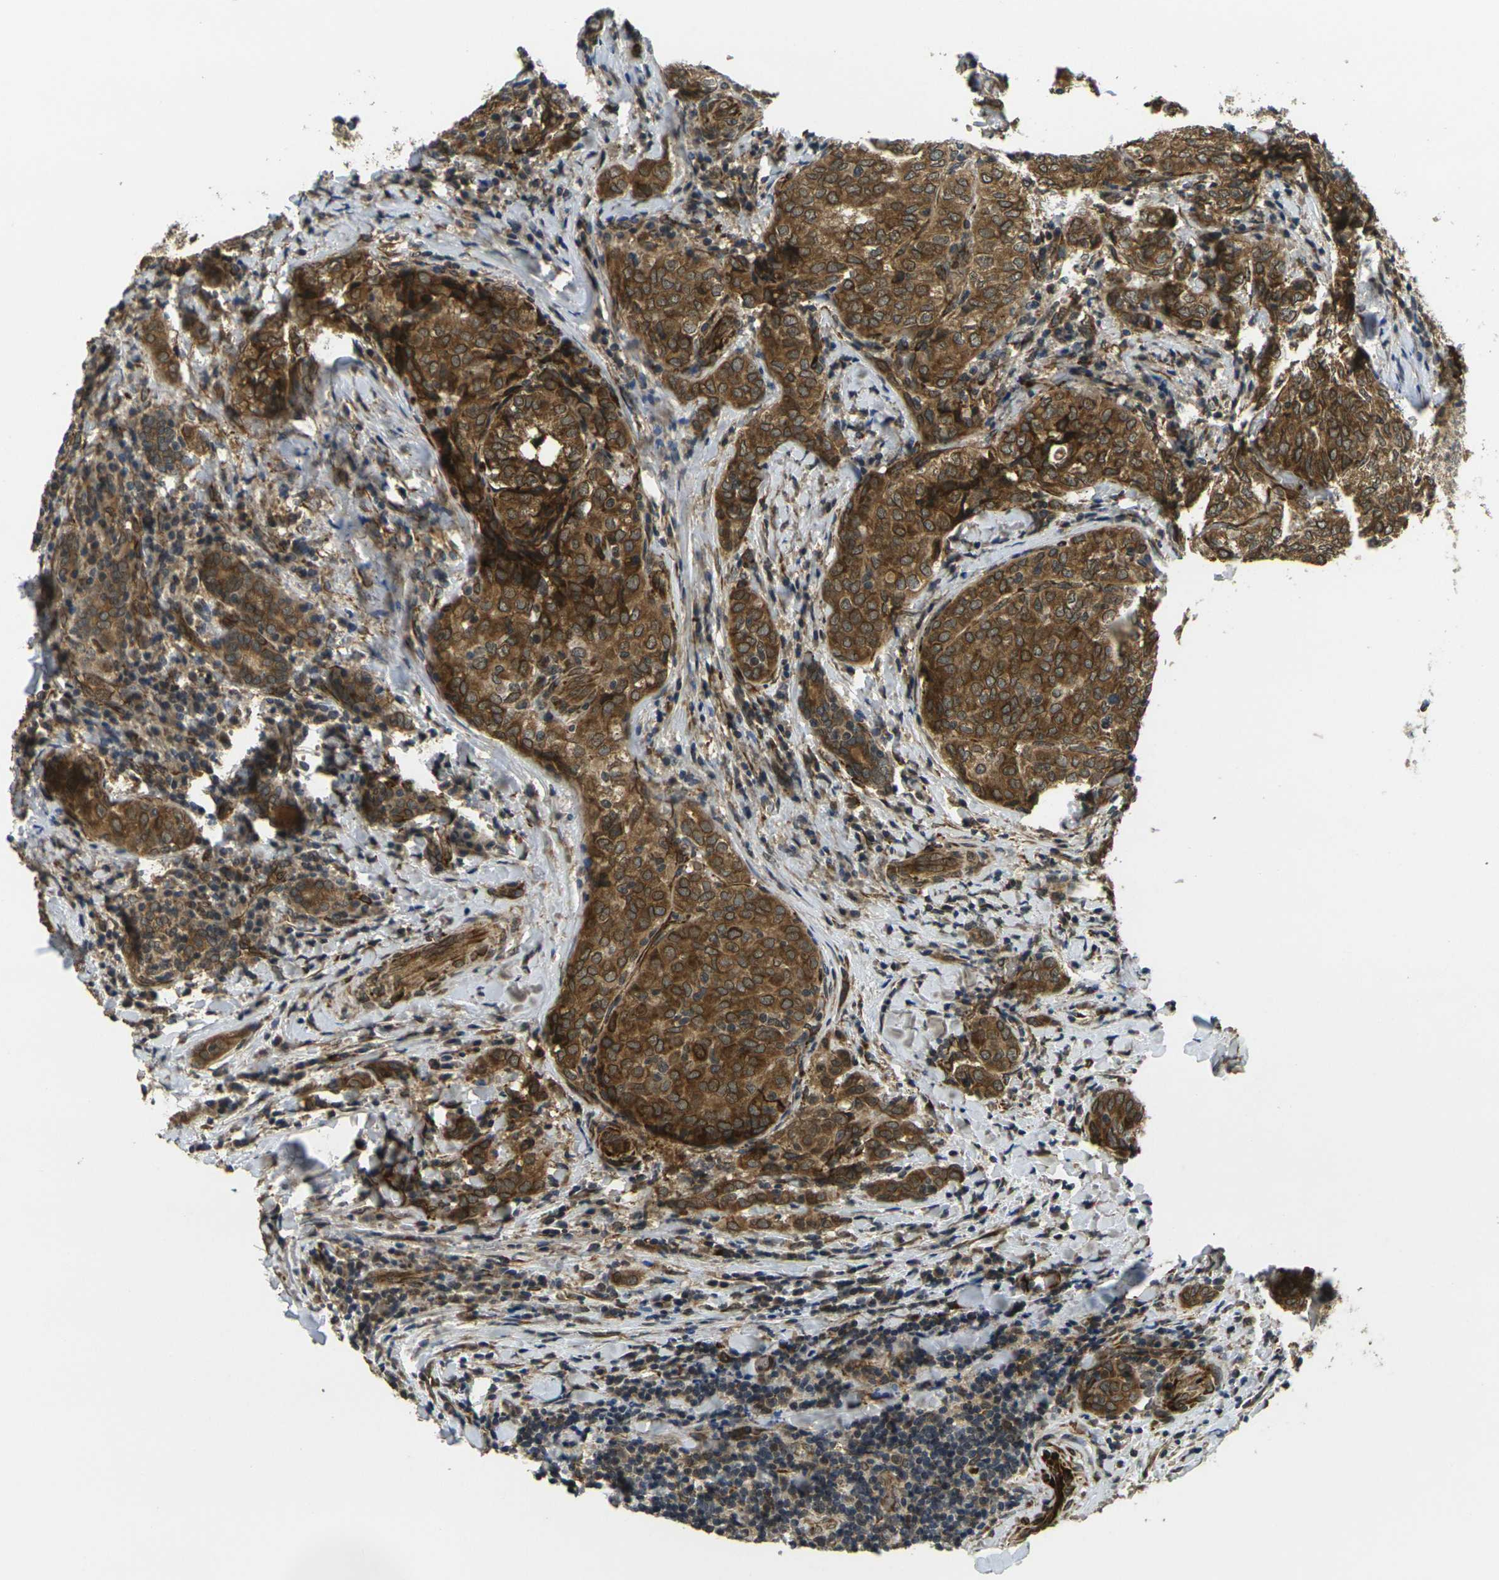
{"staining": {"intensity": "strong", "quantity": ">75%", "location": "cytoplasmic/membranous"}, "tissue": "thyroid cancer", "cell_type": "Tumor cells", "image_type": "cancer", "snomed": [{"axis": "morphology", "description": "Normal tissue, NOS"}, {"axis": "morphology", "description": "Papillary adenocarcinoma, NOS"}, {"axis": "topography", "description": "Thyroid gland"}], "caption": "This histopathology image displays papillary adenocarcinoma (thyroid) stained with immunohistochemistry to label a protein in brown. The cytoplasmic/membranous of tumor cells show strong positivity for the protein. Nuclei are counter-stained blue.", "gene": "FUT11", "patient": {"sex": "female", "age": 30}}